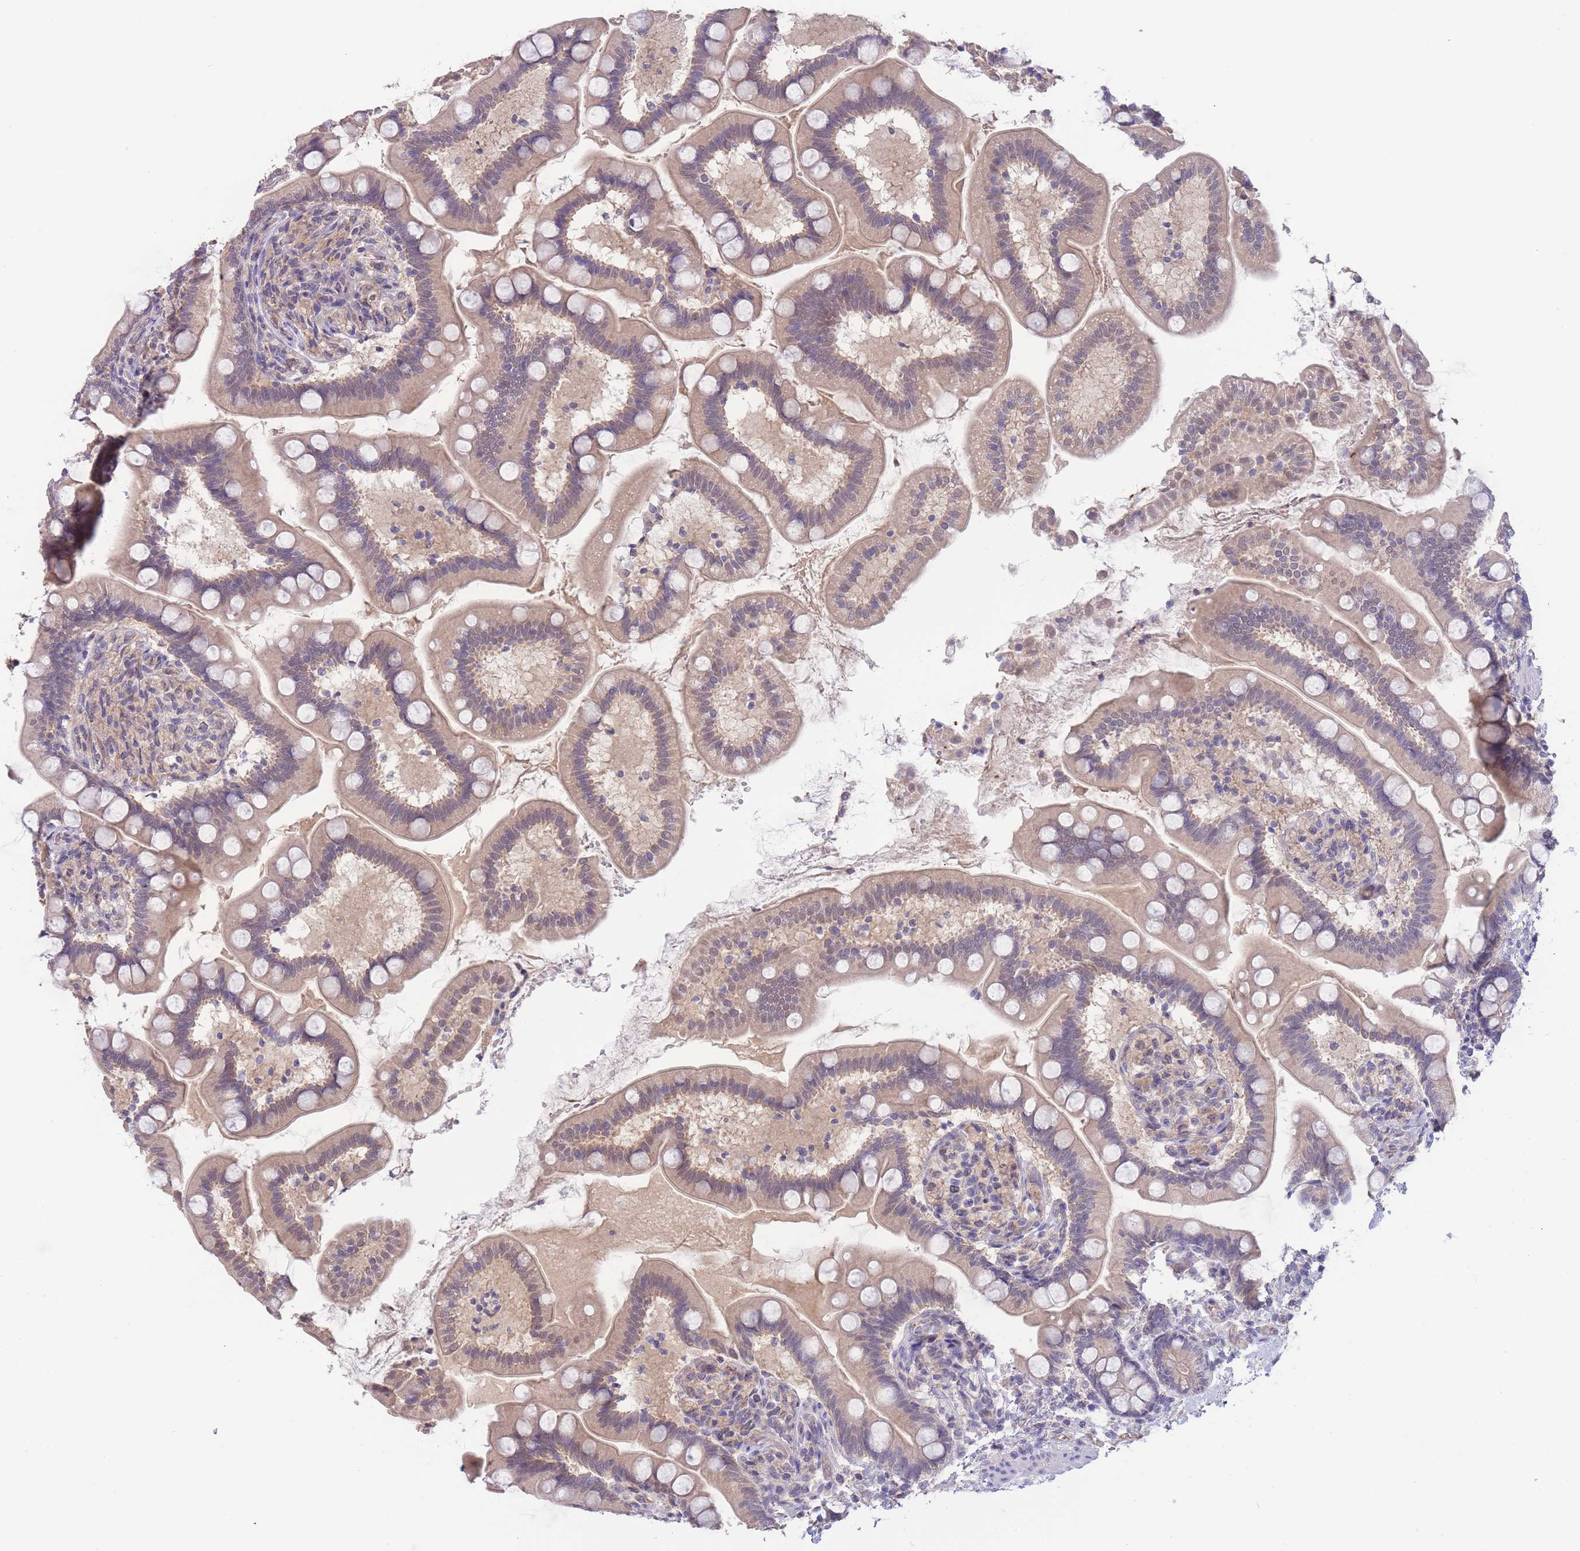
{"staining": {"intensity": "moderate", "quantity": "25%-75%", "location": "cytoplasmic/membranous,nuclear"}, "tissue": "small intestine", "cell_type": "Glandular cells", "image_type": "normal", "snomed": [{"axis": "morphology", "description": "Normal tissue, NOS"}, {"axis": "topography", "description": "Small intestine"}], "caption": "Protein staining of benign small intestine reveals moderate cytoplasmic/membranous,nuclear staining in approximately 25%-75% of glandular cells. The staining was performed using DAB (3,3'-diaminobenzidine) to visualize the protein expression in brown, while the nuclei were stained in blue with hematoxylin (Magnification: 20x).", "gene": "NDUFAF5", "patient": {"sex": "female", "age": 64}}